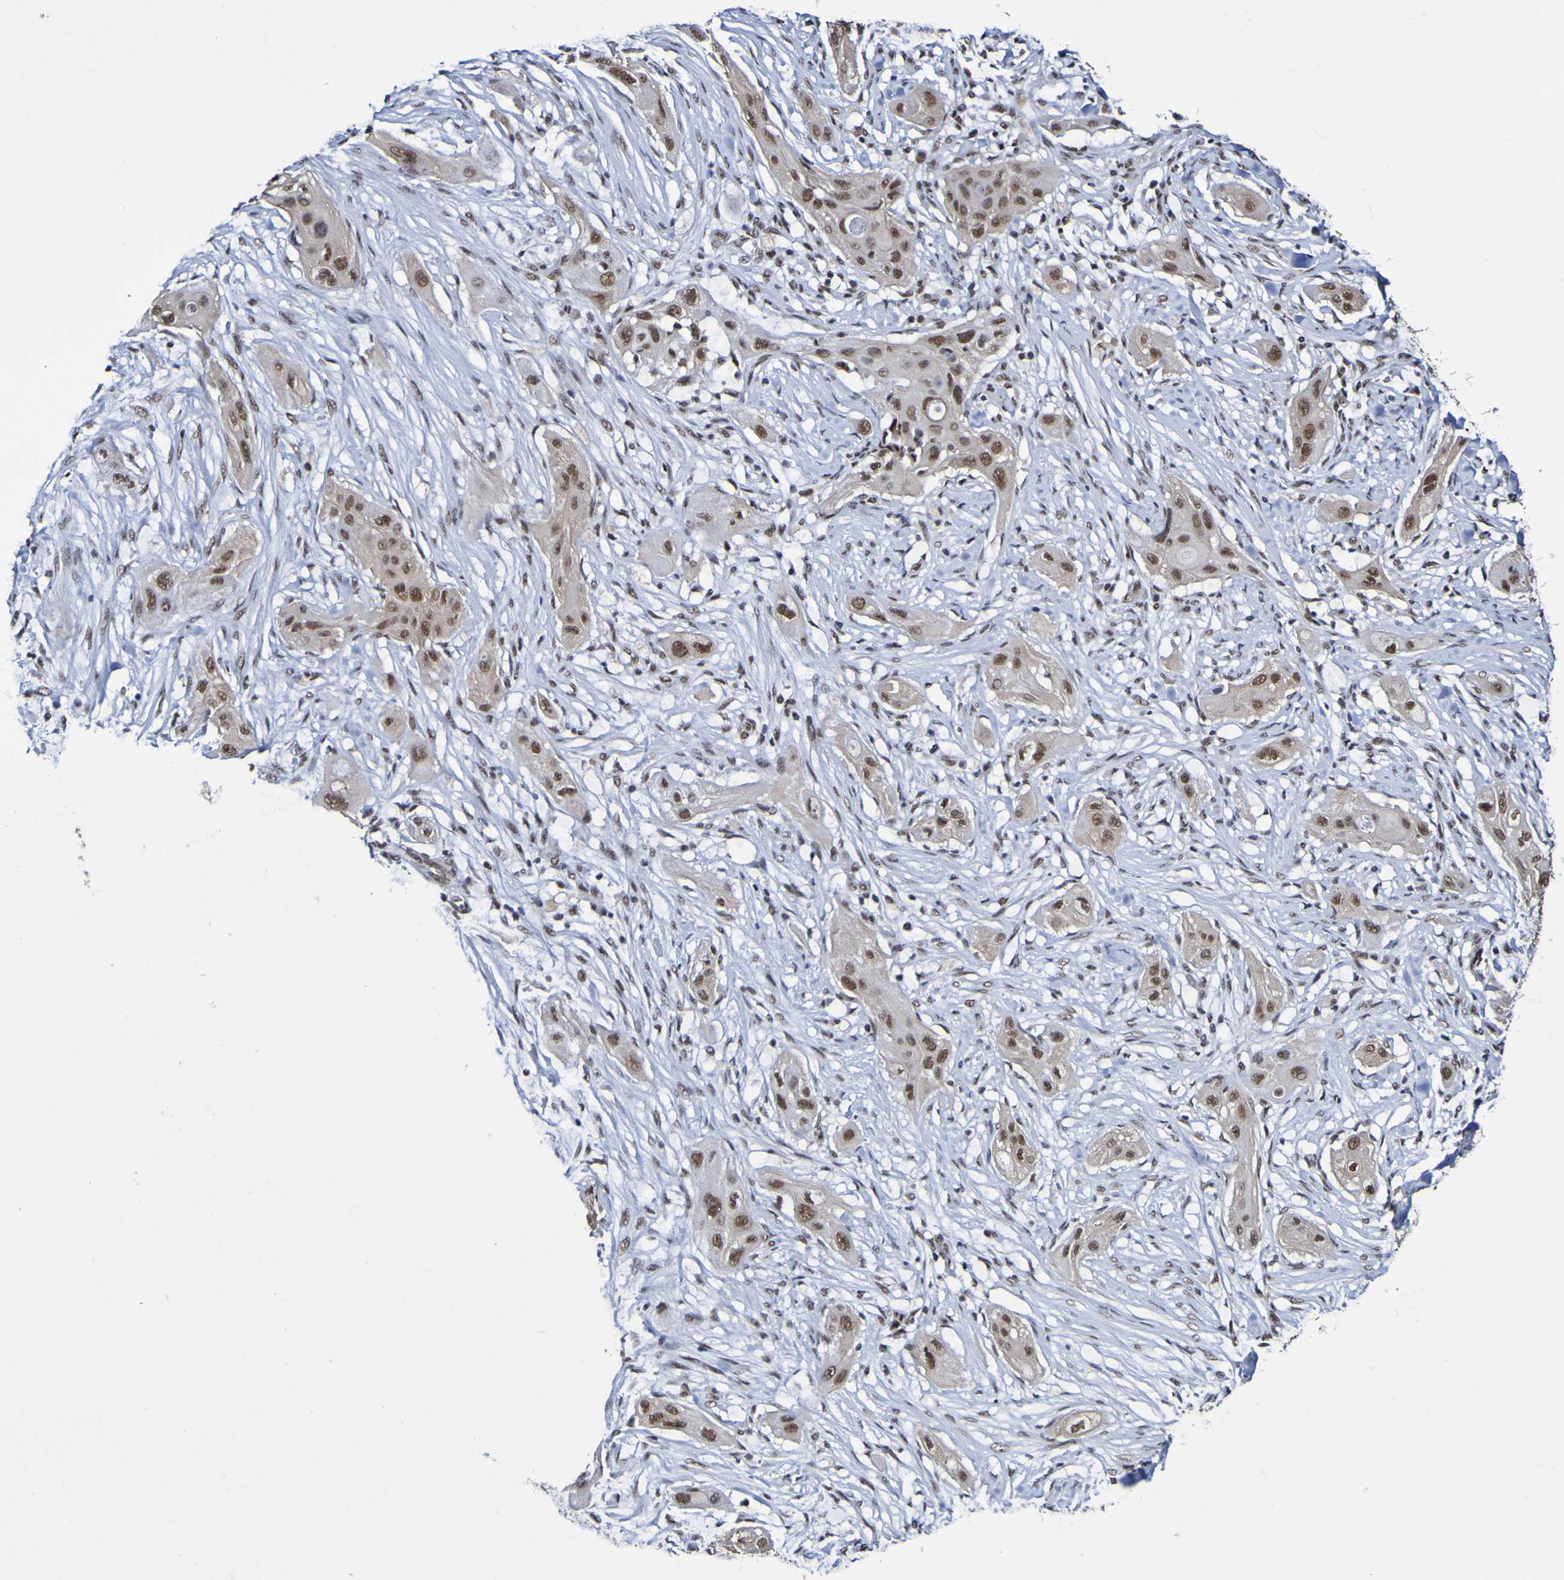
{"staining": {"intensity": "moderate", "quantity": ">75%", "location": "nuclear"}, "tissue": "lung cancer", "cell_type": "Tumor cells", "image_type": "cancer", "snomed": [{"axis": "morphology", "description": "Squamous cell carcinoma, NOS"}, {"axis": "topography", "description": "Lung"}], "caption": "A medium amount of moderate nuclear staining is appreciated in approximately >75% of tumor cells in lung cancer tissue.", "gene": "CDC5L", "patient": {"sex": "female", "age": 47}}